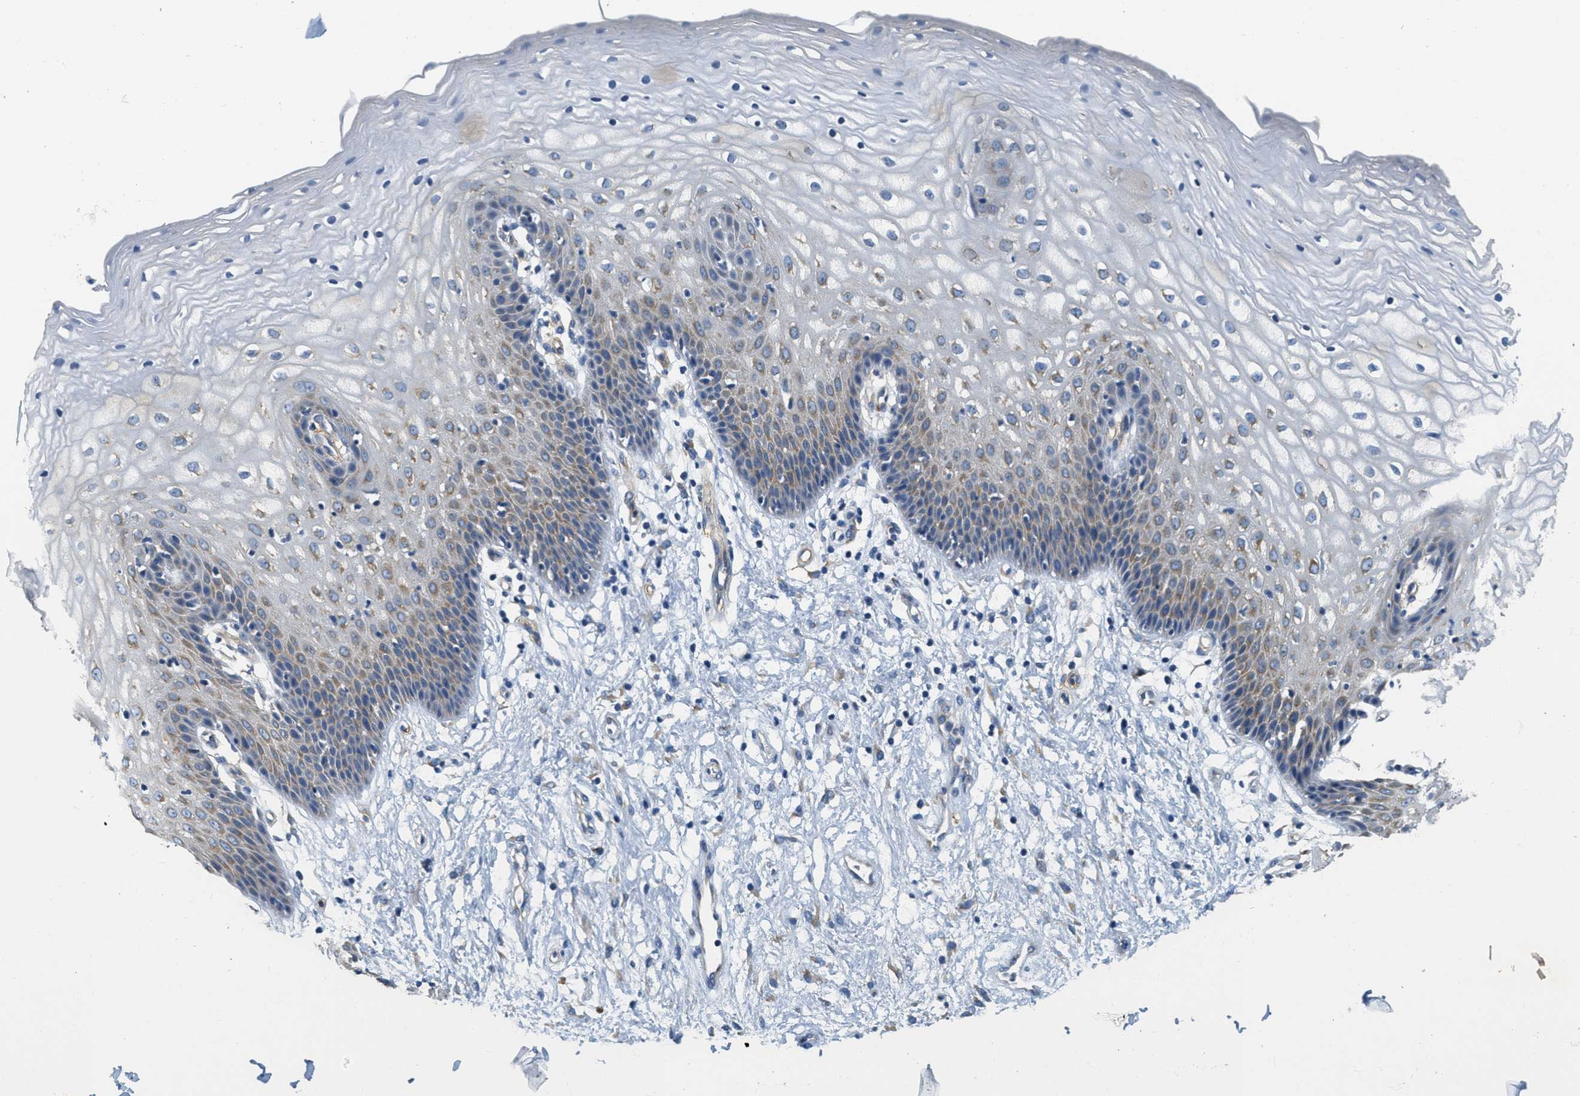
{"staining": {"intensity": "weak", "quantity": "25%-75%", "location": "cytoplasmic/membranous"}, "tissue": "vagina", "cell_type": "Squamous epithelial cells", "image_type": "normal", "snomed": [{"axis": "morphology", "description": "Normal tissue, NOS"}, {"axis": "topography", "description": "Vagina"}], "caption": "Weak cytoplasmic/membranous positivity is present in about 25%-75% of squamous epithelial cells in unremarkable vagina. The staining is performed using DAB (3,3'-diaminobenzidine) brown chromogen to label protein expression. The nuclei are counter-stained blue using hematoxylin.", "gene": "CA4", "patient": {"sex": "female", "age": 34}}